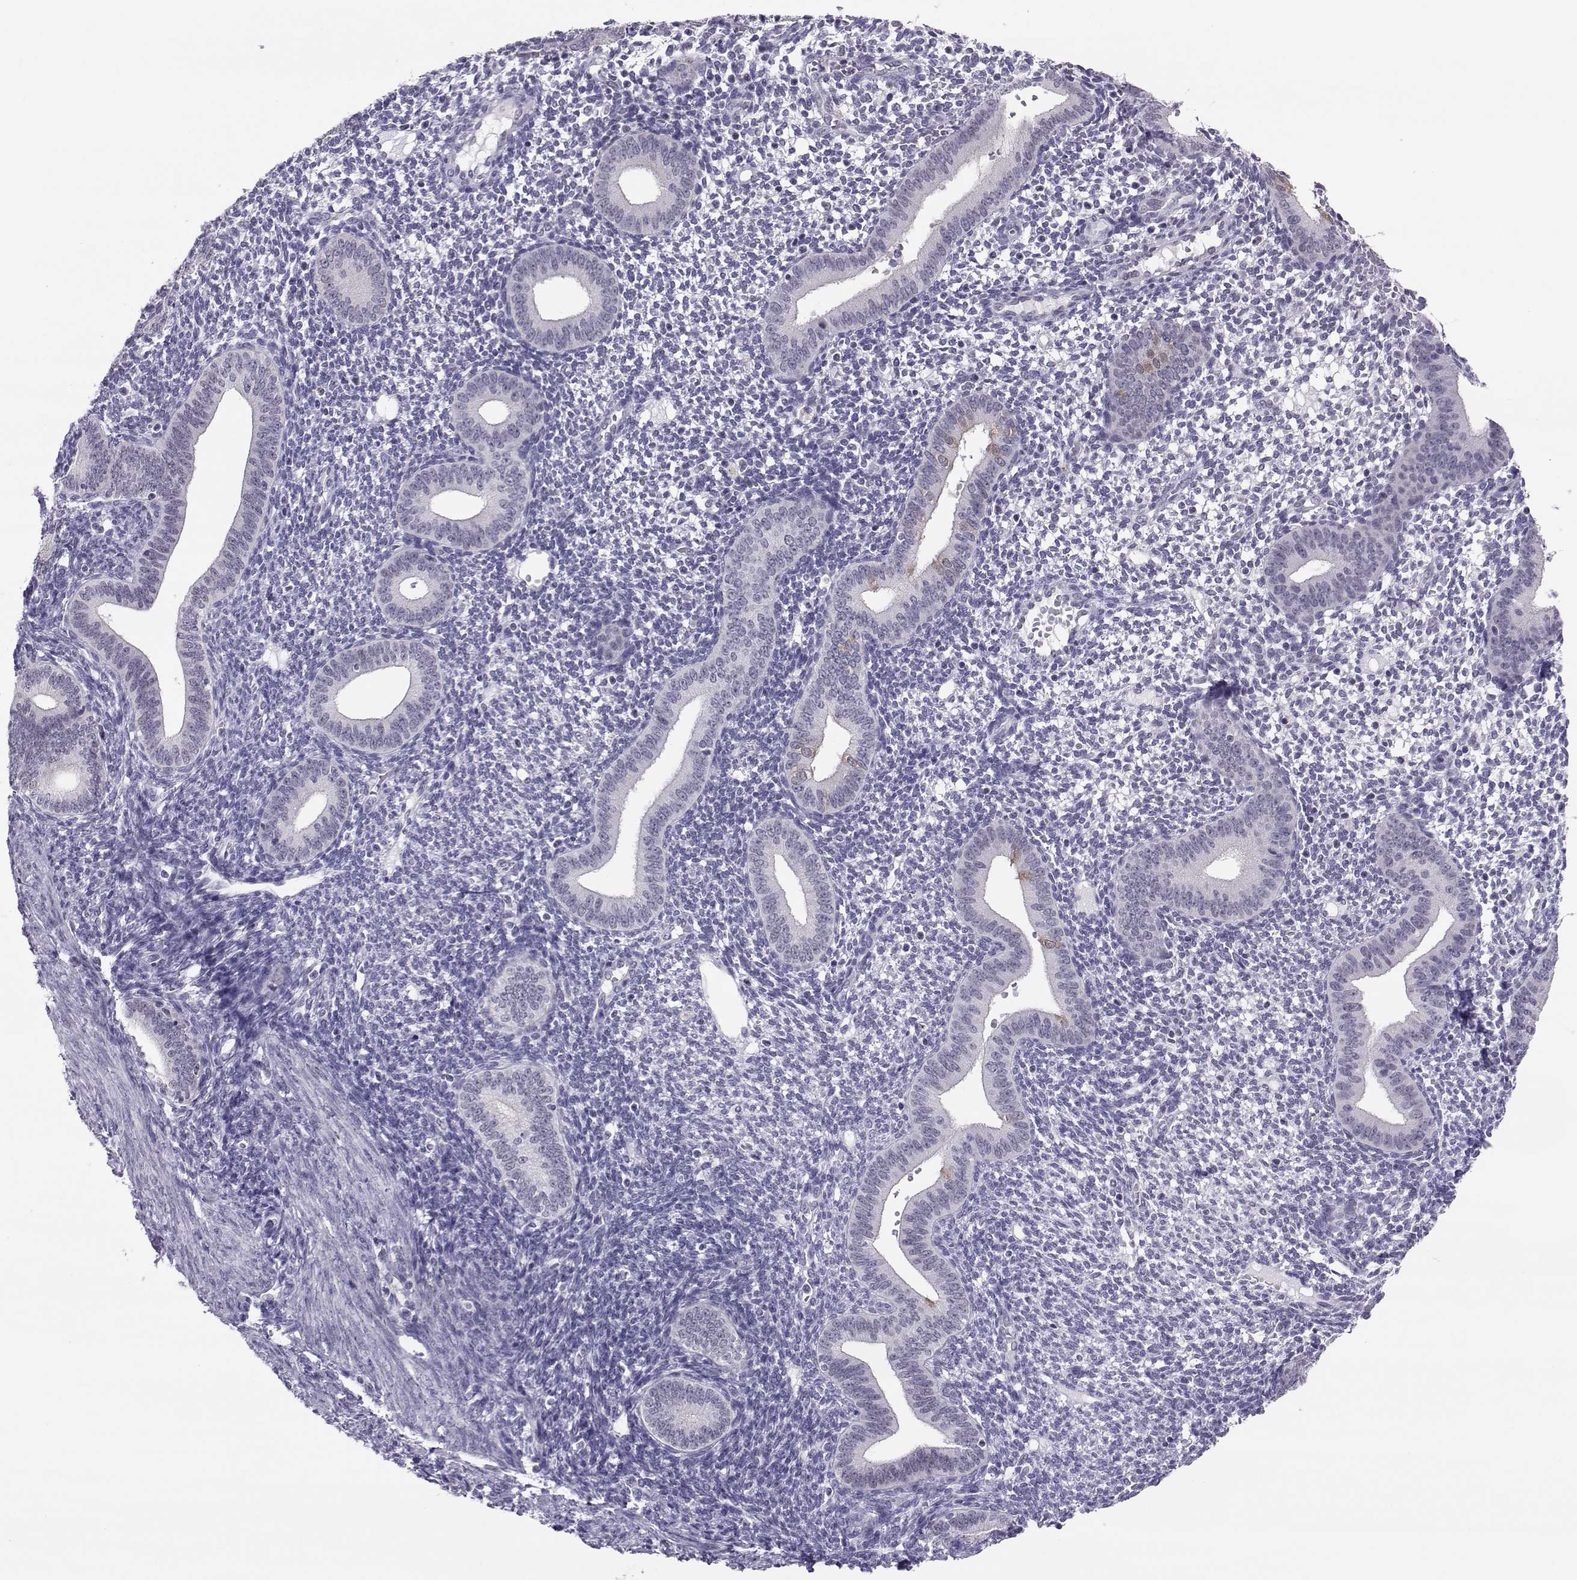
{"staining": {"intensity": "negative", "quantity": "none", "location": "none"}, "tissue": "endometrium", "cell_type": "Cells in endometrial stroma", "image_type": "normal", "snomed": [{"axis": "morphology", "description": "Normal tissue, NOS"}, {"axis": "topography", "description": "Endometrium"}], "caption": "Benign endometrium was stained to show a protein in brown. There is no significant expression in cells in endometrial stroma. (DAB (3,3'-diaminobenzidine) IHC visualized using brightfield microscopy, high magnification).", "gene": "DNAAF1", "patient": {"sex": "female", "age": 40}}